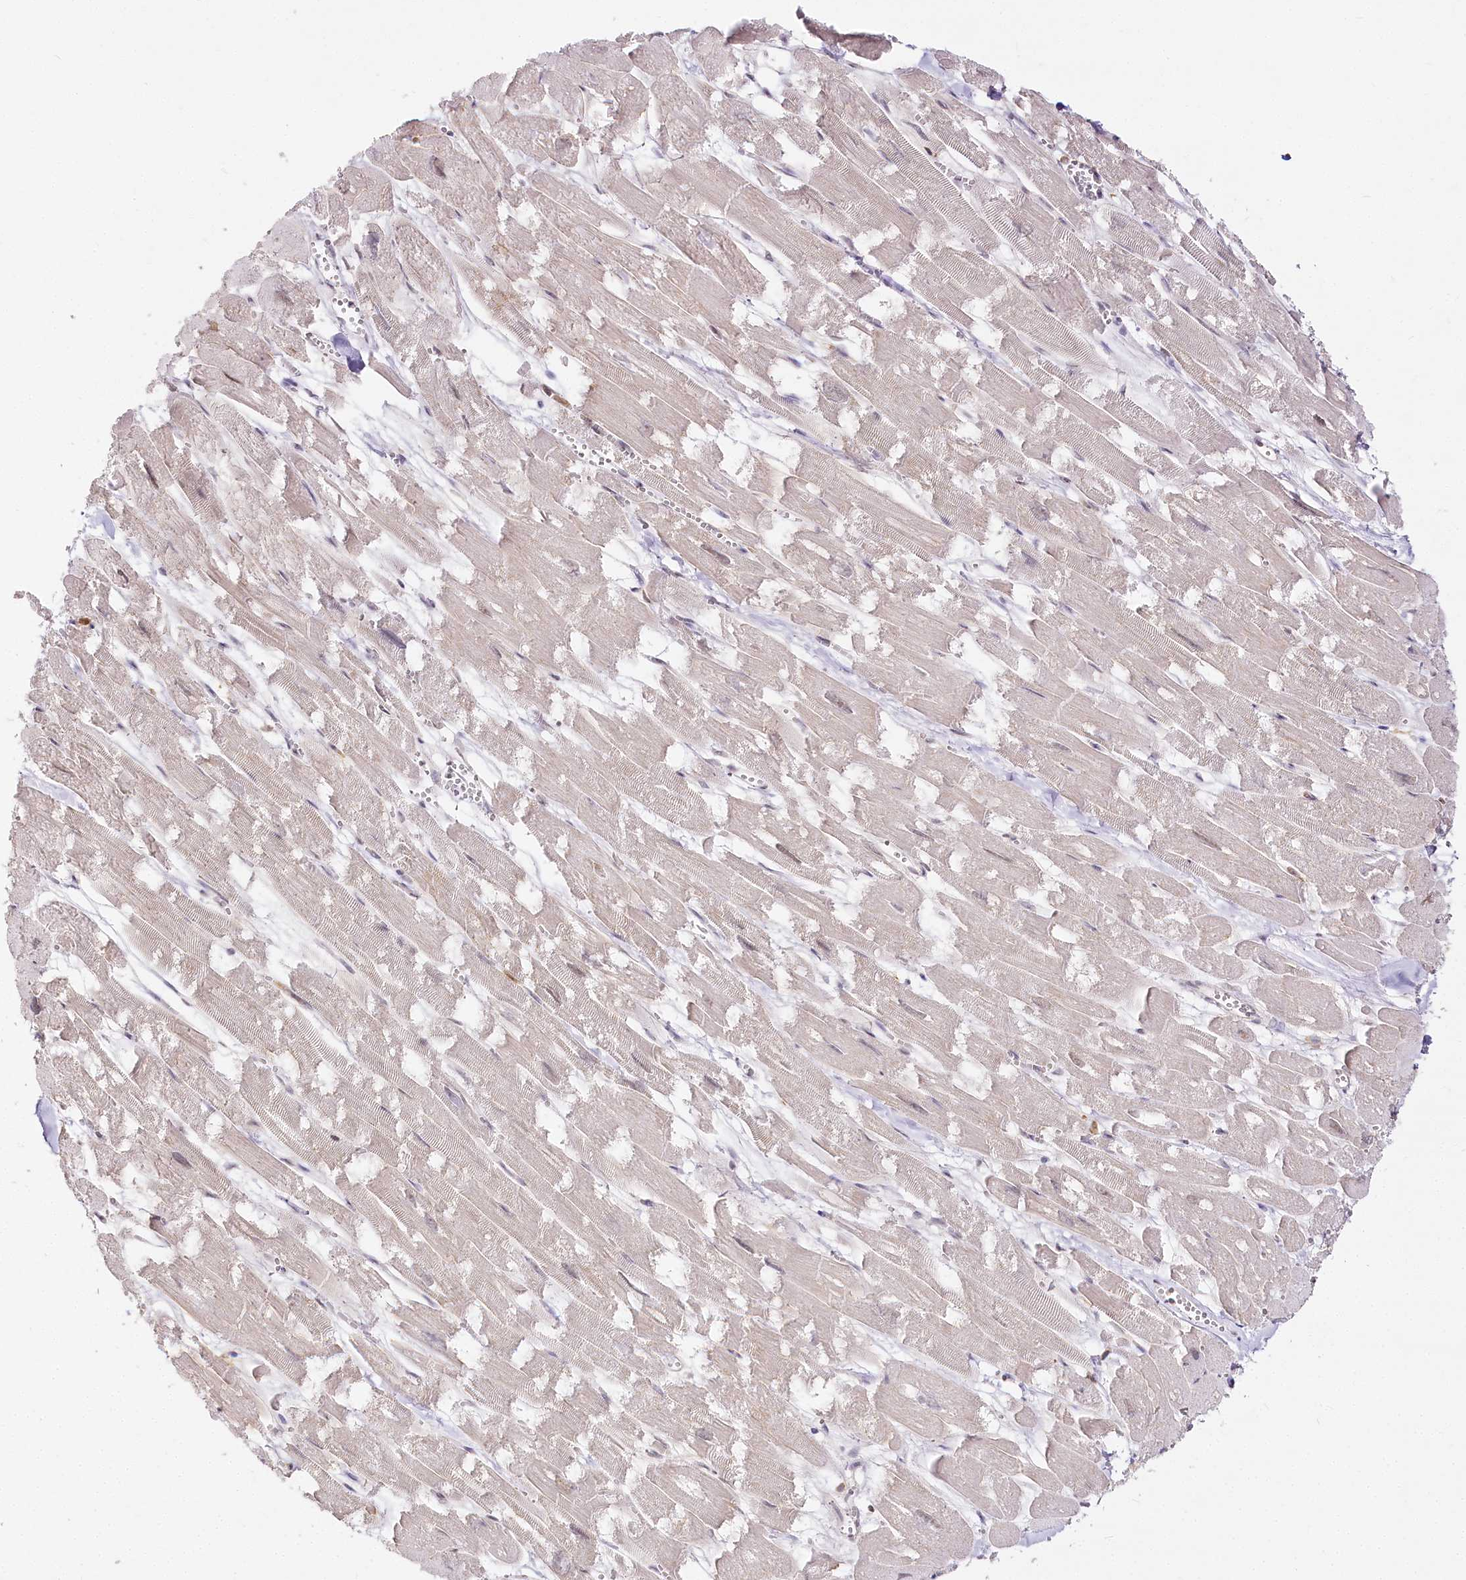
{"staining": {"intensity": "negative", "quantity": "none", "location": "none"}, "tissue": "heart muscle", "cell_type": "Cardiomyocytes", "image_type": "normal", "snomed": [{"axis": "morphology", "description": "Normal tissue, NOS"}, {"axis": "topography", "description": "Heart"}], "caption": "Immunohistochemistry (IHC) micrograph of benign heart muscle: heart muscle stained with DAB displays no significant protein positivity in cardiomyocytes.", "gene": "DOCK2", "patient": {"sex": "male", "age": 54}}